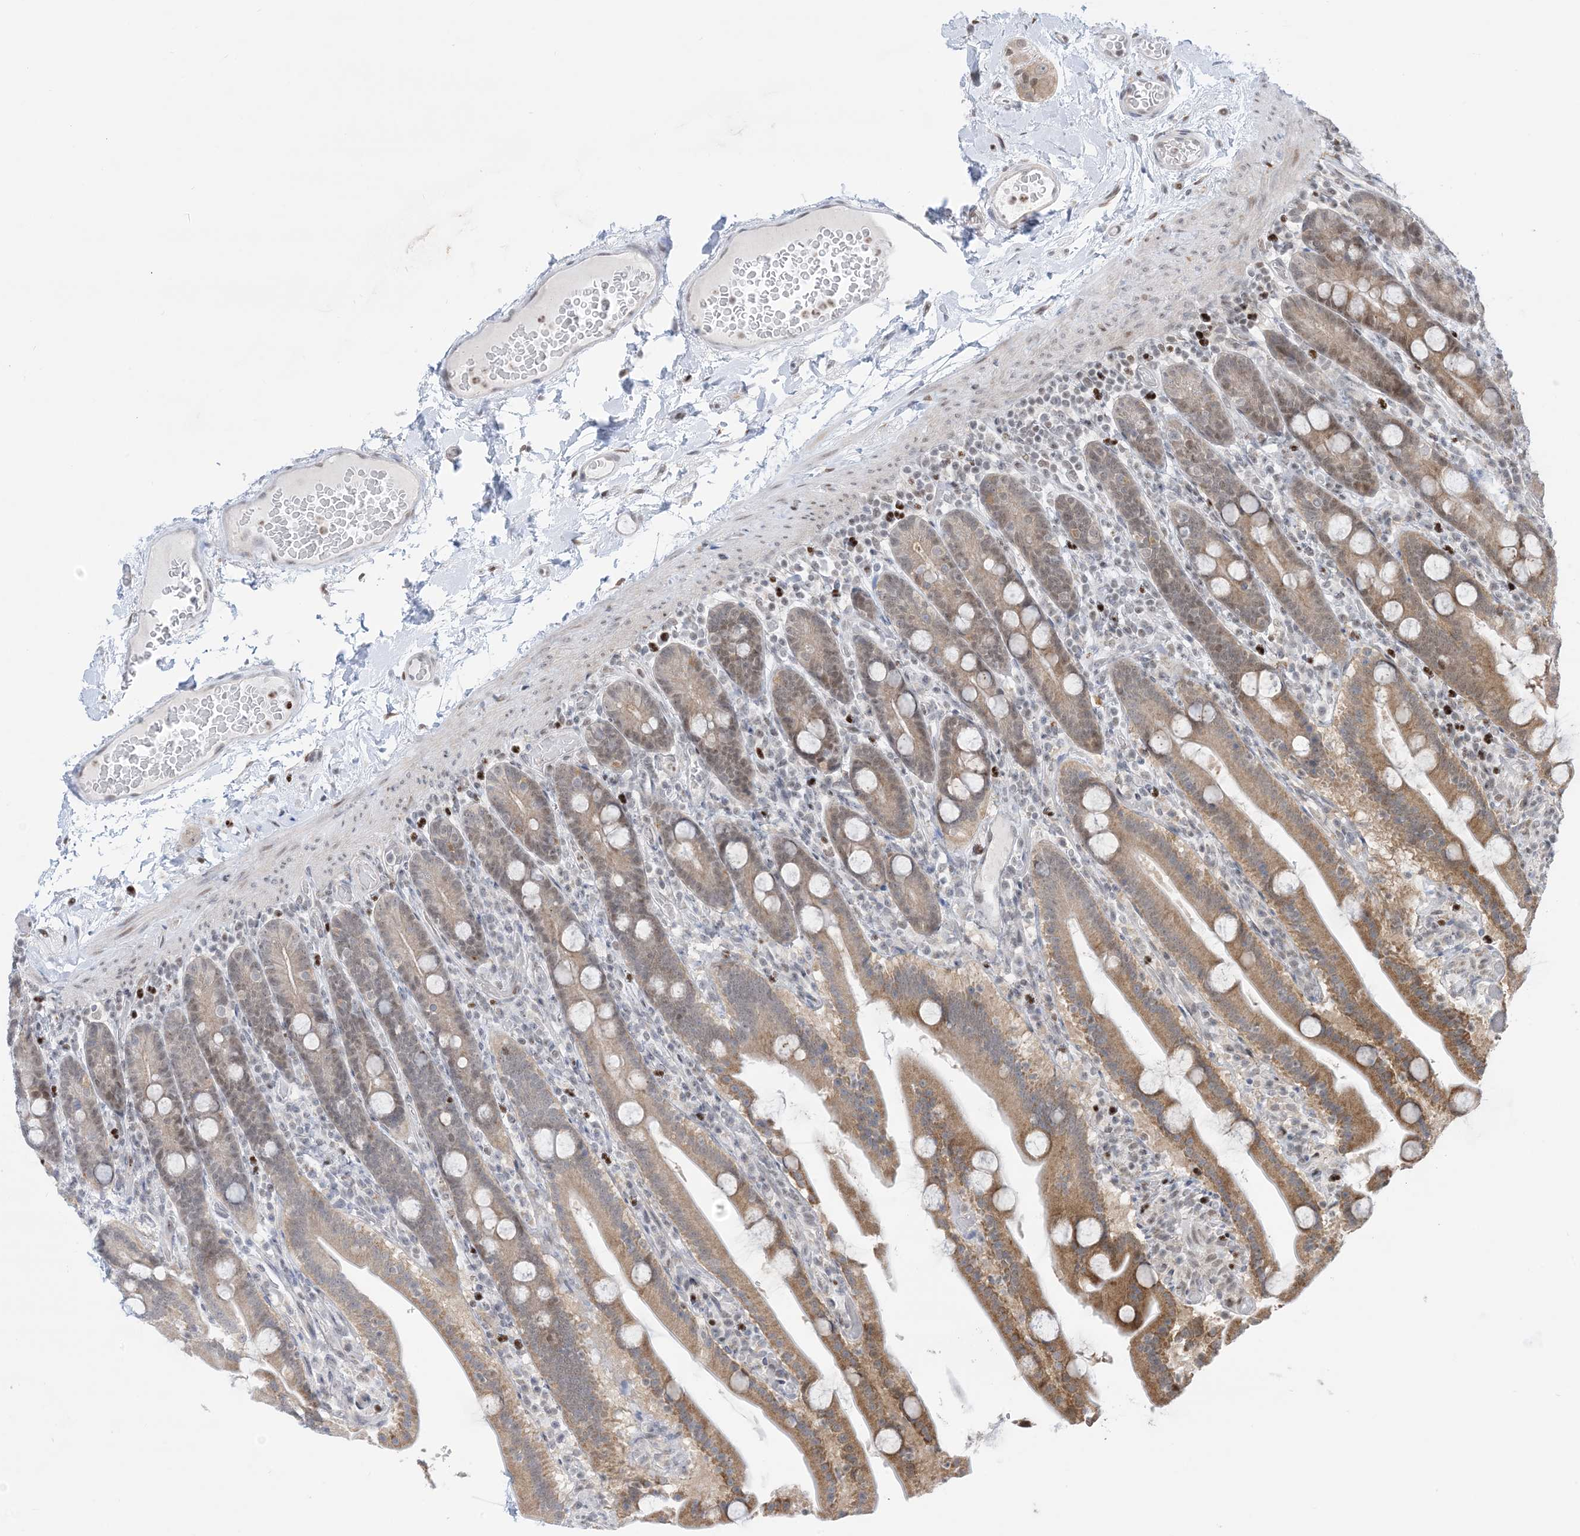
{"staining": {"intensity": "moderate", "quantity": "25%-75%", "location": "cytoplasmic/membranous,nuclear"}, "tissue": "duodenum", "cell_type": "Glandular cells", "image_type": "normal", "snomed": [{"axis": "morphology", "description": "Normal tissue, NOS"}, {"axis": "topography", "description": "Duodenum"}], "caption": "An immunohistochemistry (IHC) photomicrograph of benign tissue is shown. Protein staining in brown labels moderate cytoplasmic/membranous,nuclear positivity in duodenum within glandular cells.", "gene": "TFPT", "patient": {"sex": "male", "age": 55}}